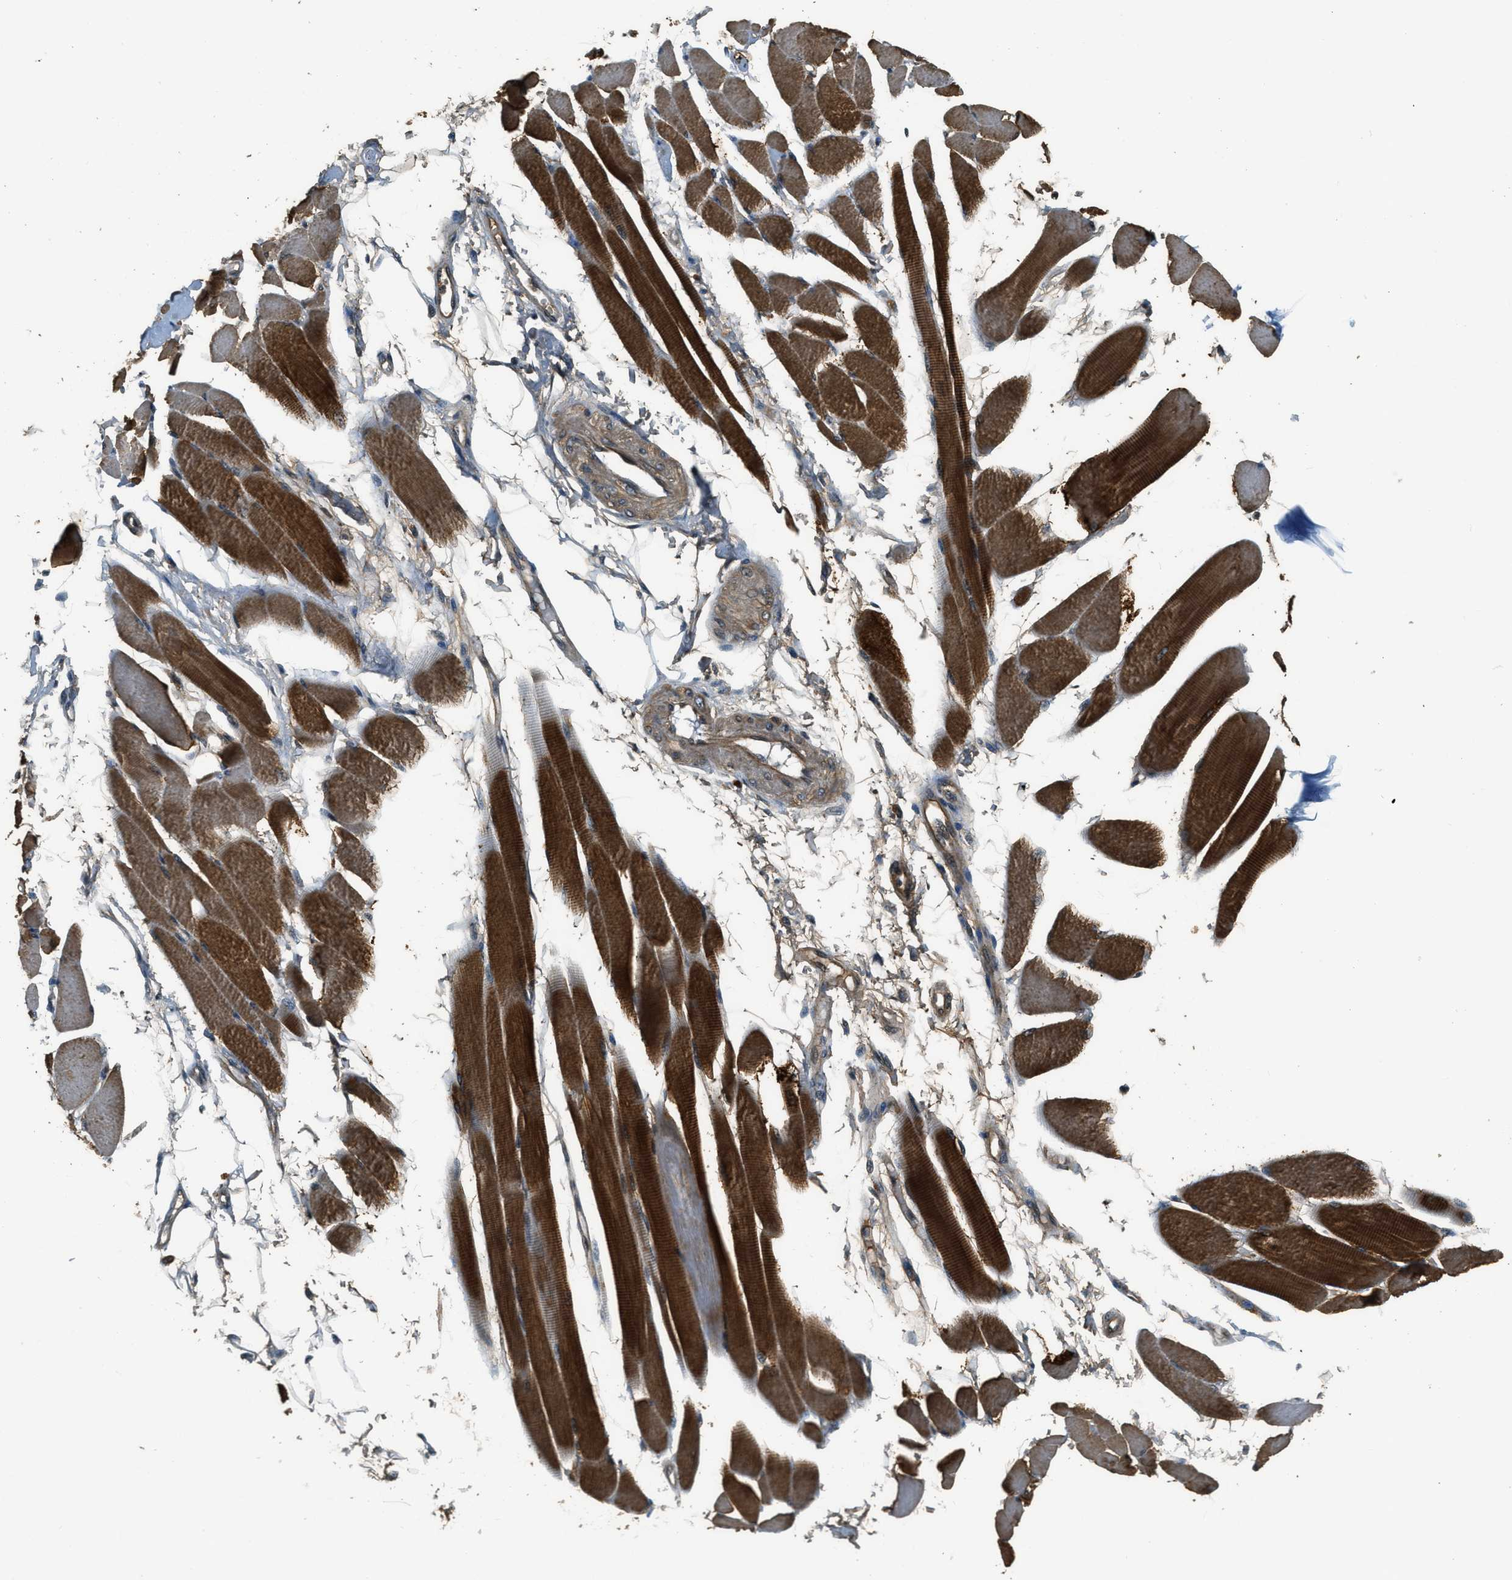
{"staining": {"intensity": "strong", "quantity": ">75%", "location": "cytoplasmic/membranous"}, "tissue": "skeletal muscle", "cell_type": "Myocytes", "image_type": "normal", "snomed": [{"axis": "morphology", "description": "Normal tissue, NOS"}, {"axis": "topography", "description": "Skeletal muscle"}, {"axis": "topography", "description": "Peripheral nerve tissue"}], "caption": "Myocytes display high levels of strong cytoplasmic/membranous positivity in about >75% of cells in benign human skeletal muscle.", "gene": "MED21", "patient": {"sex": "female", "age": 84}}